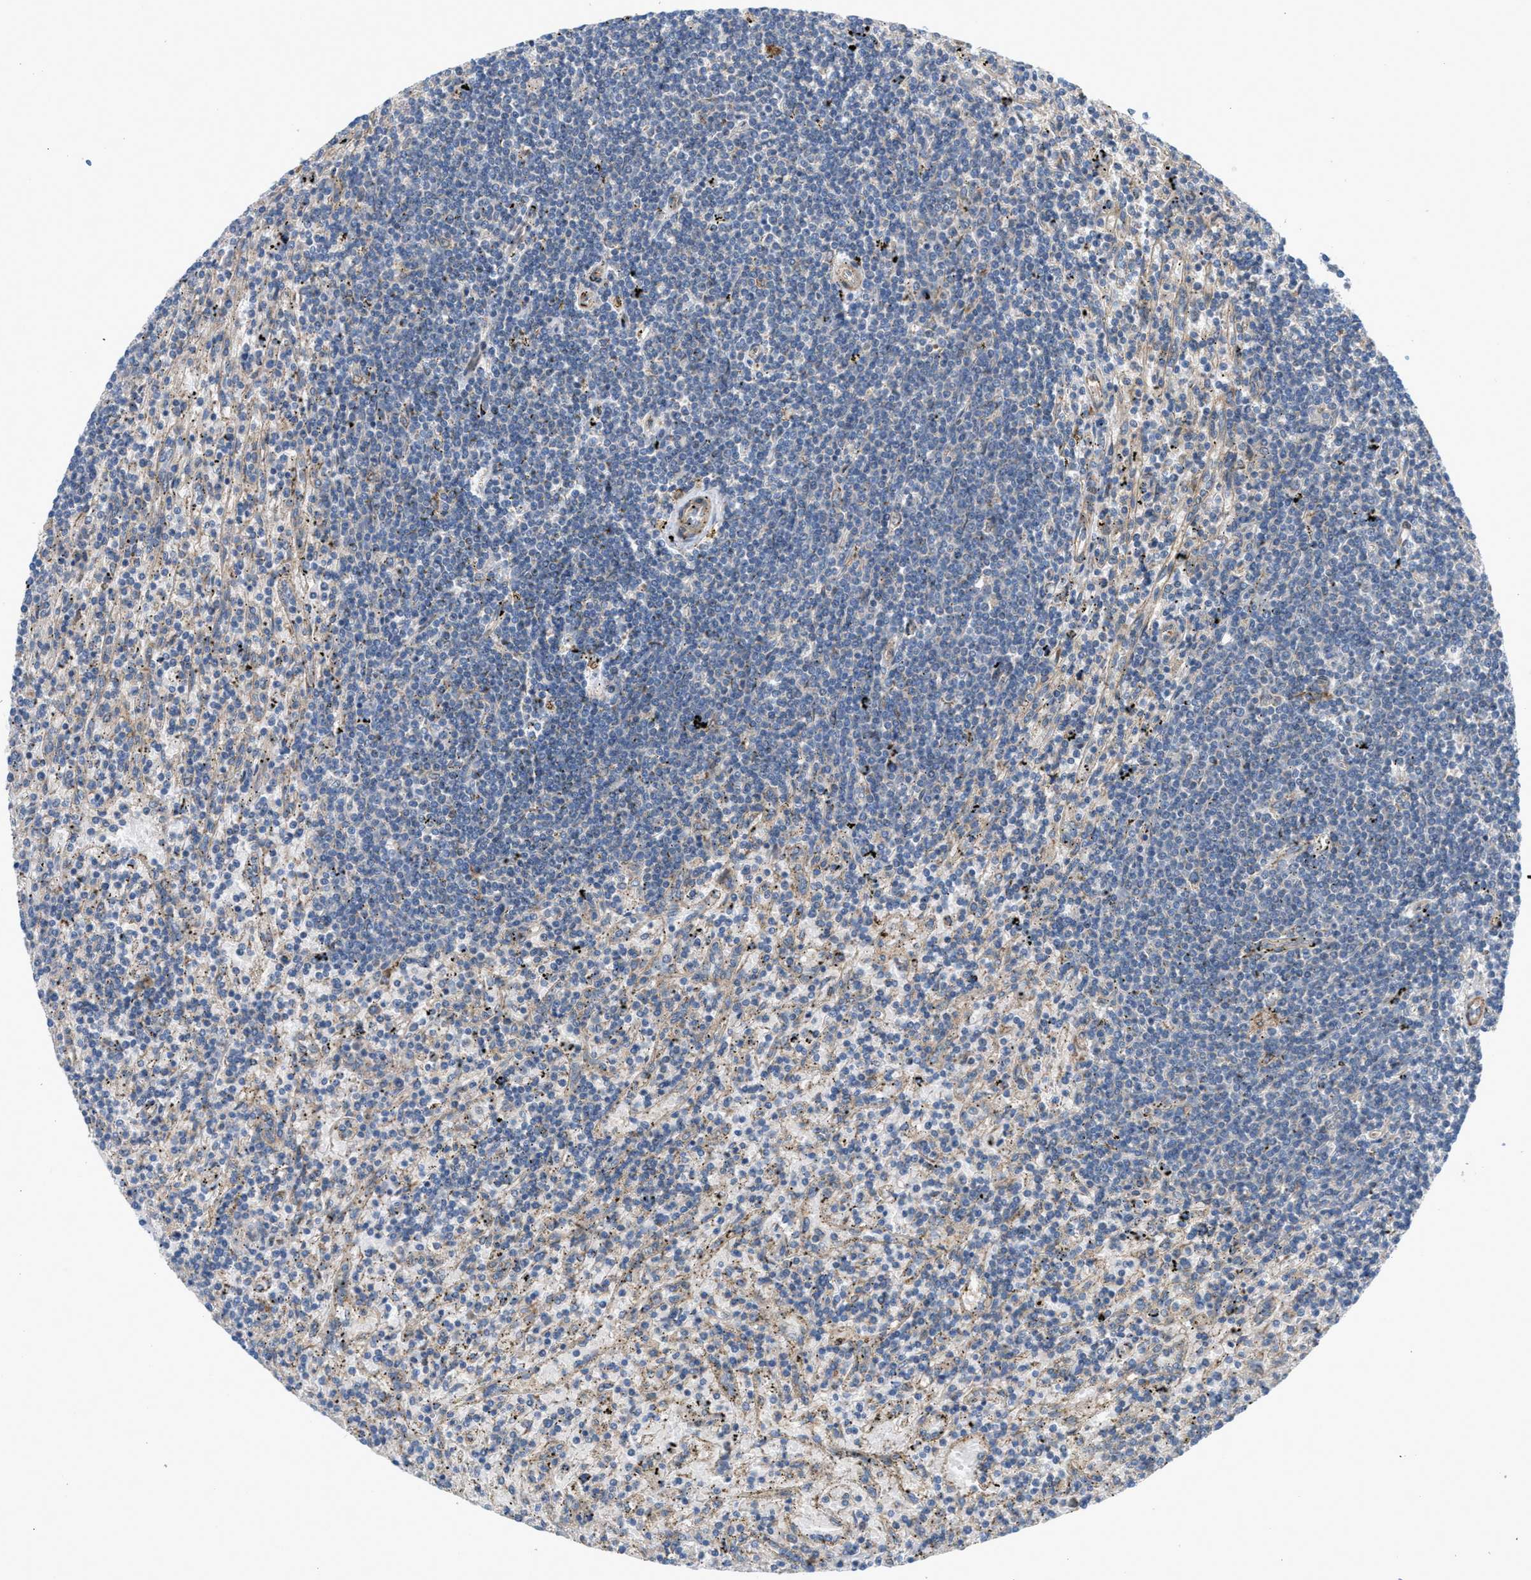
{"staining": {"intensity": "negative", "quantity": "none", "location": "none"}, "tissue": "lymphoma", "cell_type": "Tumor cells", "image_type": "cancer", "snomed": [{"axis": "morphology", "description": "Malignant lymphoma, non-Hodgkin's type, Low grade"}, {"axis": "topography", "description": "Spleen"}], "caption": "DAB (3,3'-diaminobenzidine) immunohistochemical staining of human low-grade malignant lymphoma, non-Hodgkin's type displays no significant staining in tumor cells.", "gene": "CYB5D1", "patient": {"sex": "male", "age": 76}}